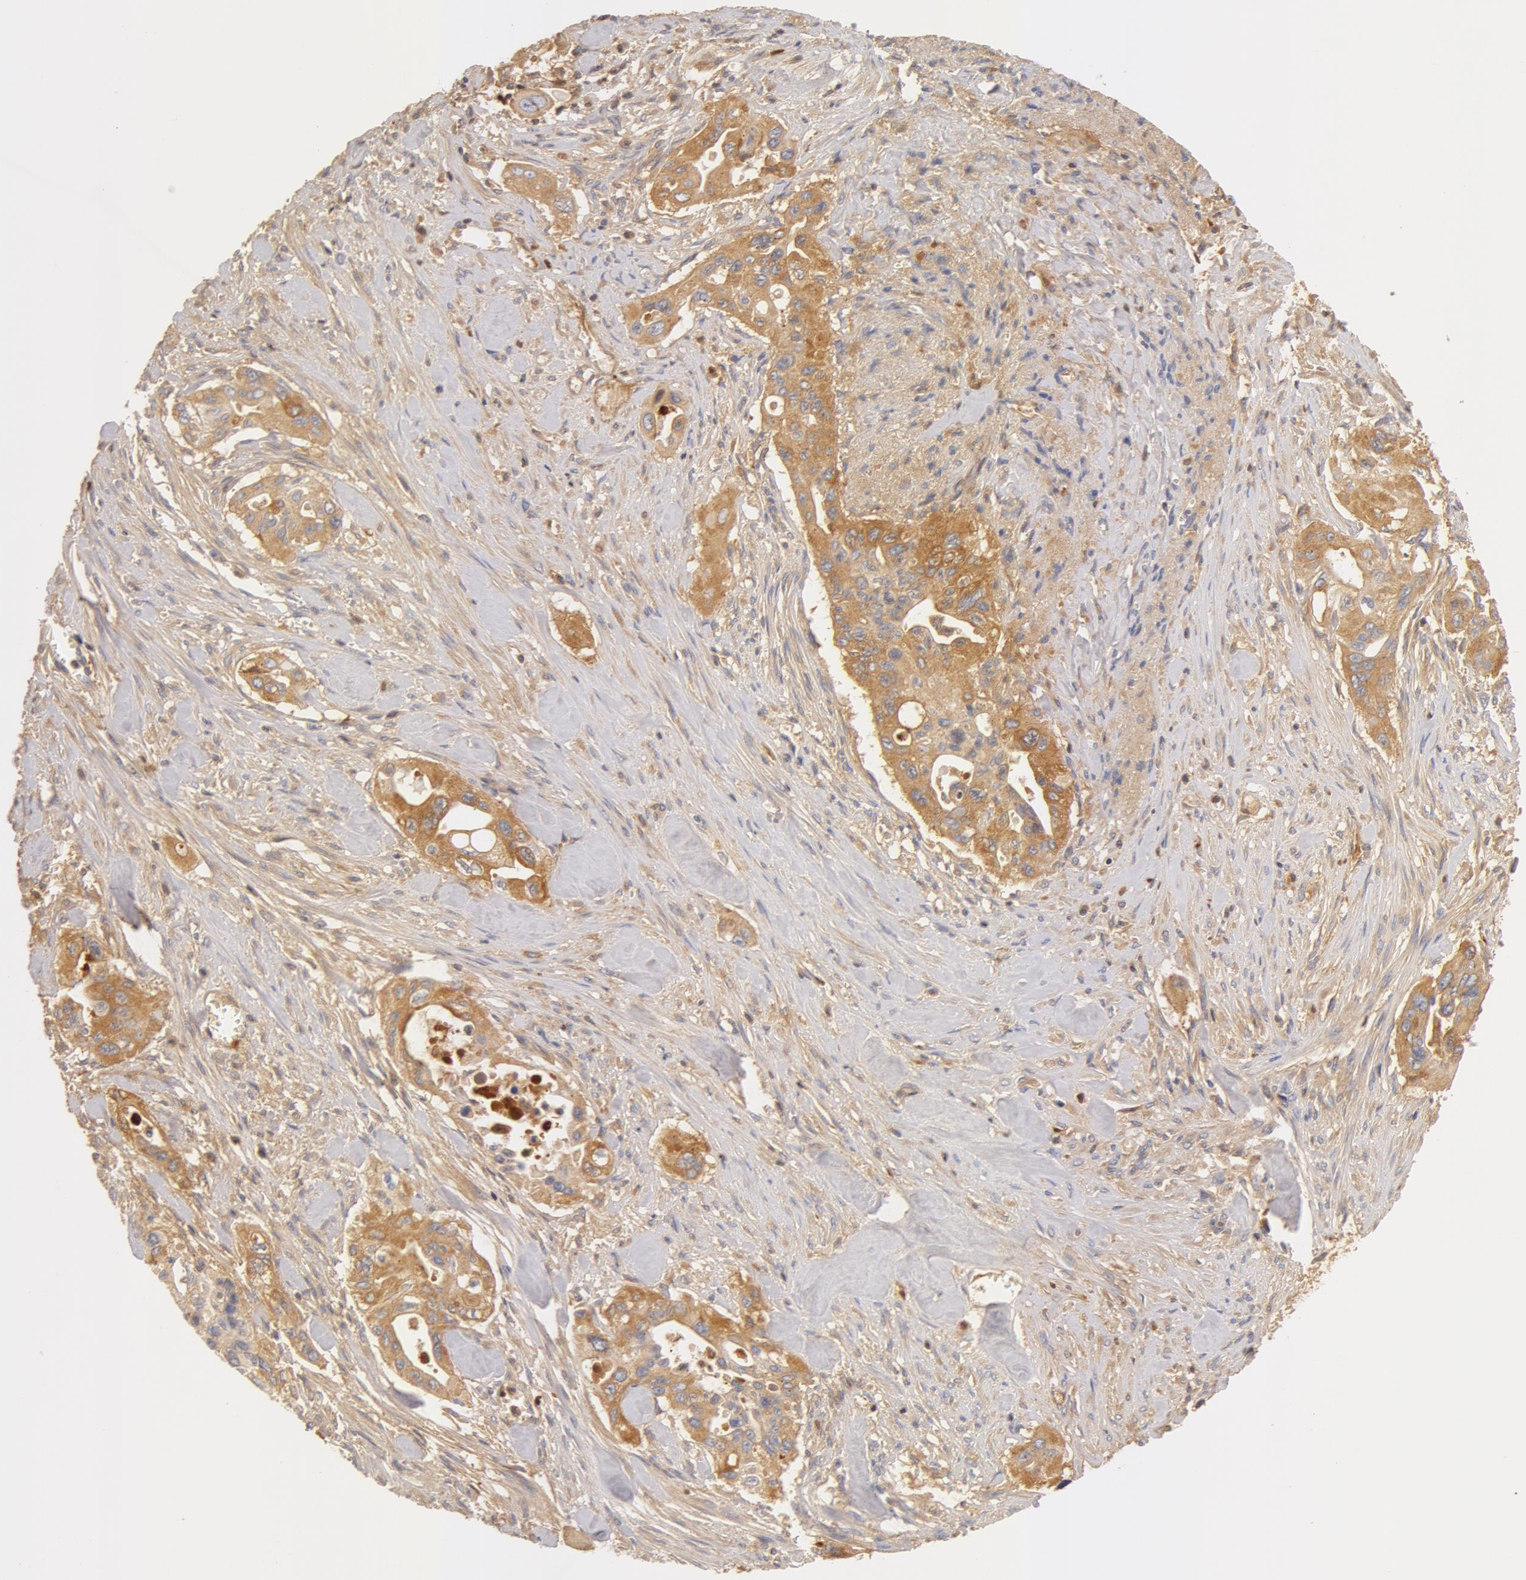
{"staining": {"intensity": "moderate", "quantity": ">75%", "location": "cytoplasmic/membranous"}, "tissue": "pancreatic cancer", "cell_type": "Tumor cells", "image_type": "cancer", "snomed": [{"axis": "morphology", "description": "Adenocarcinoma, NOS"}, {"axis": "topography", "description": "Pancreas"}], "caption": "Approximately >75% of tumor cells in human pancreatic cancer (adenocarcinoma) demonstrate moderate cytoplasmic/membranous protein expression as visualized by brown immunohistochemical staining.", "gene": "GC", "patient": {"sex": "male", "age": 77}}